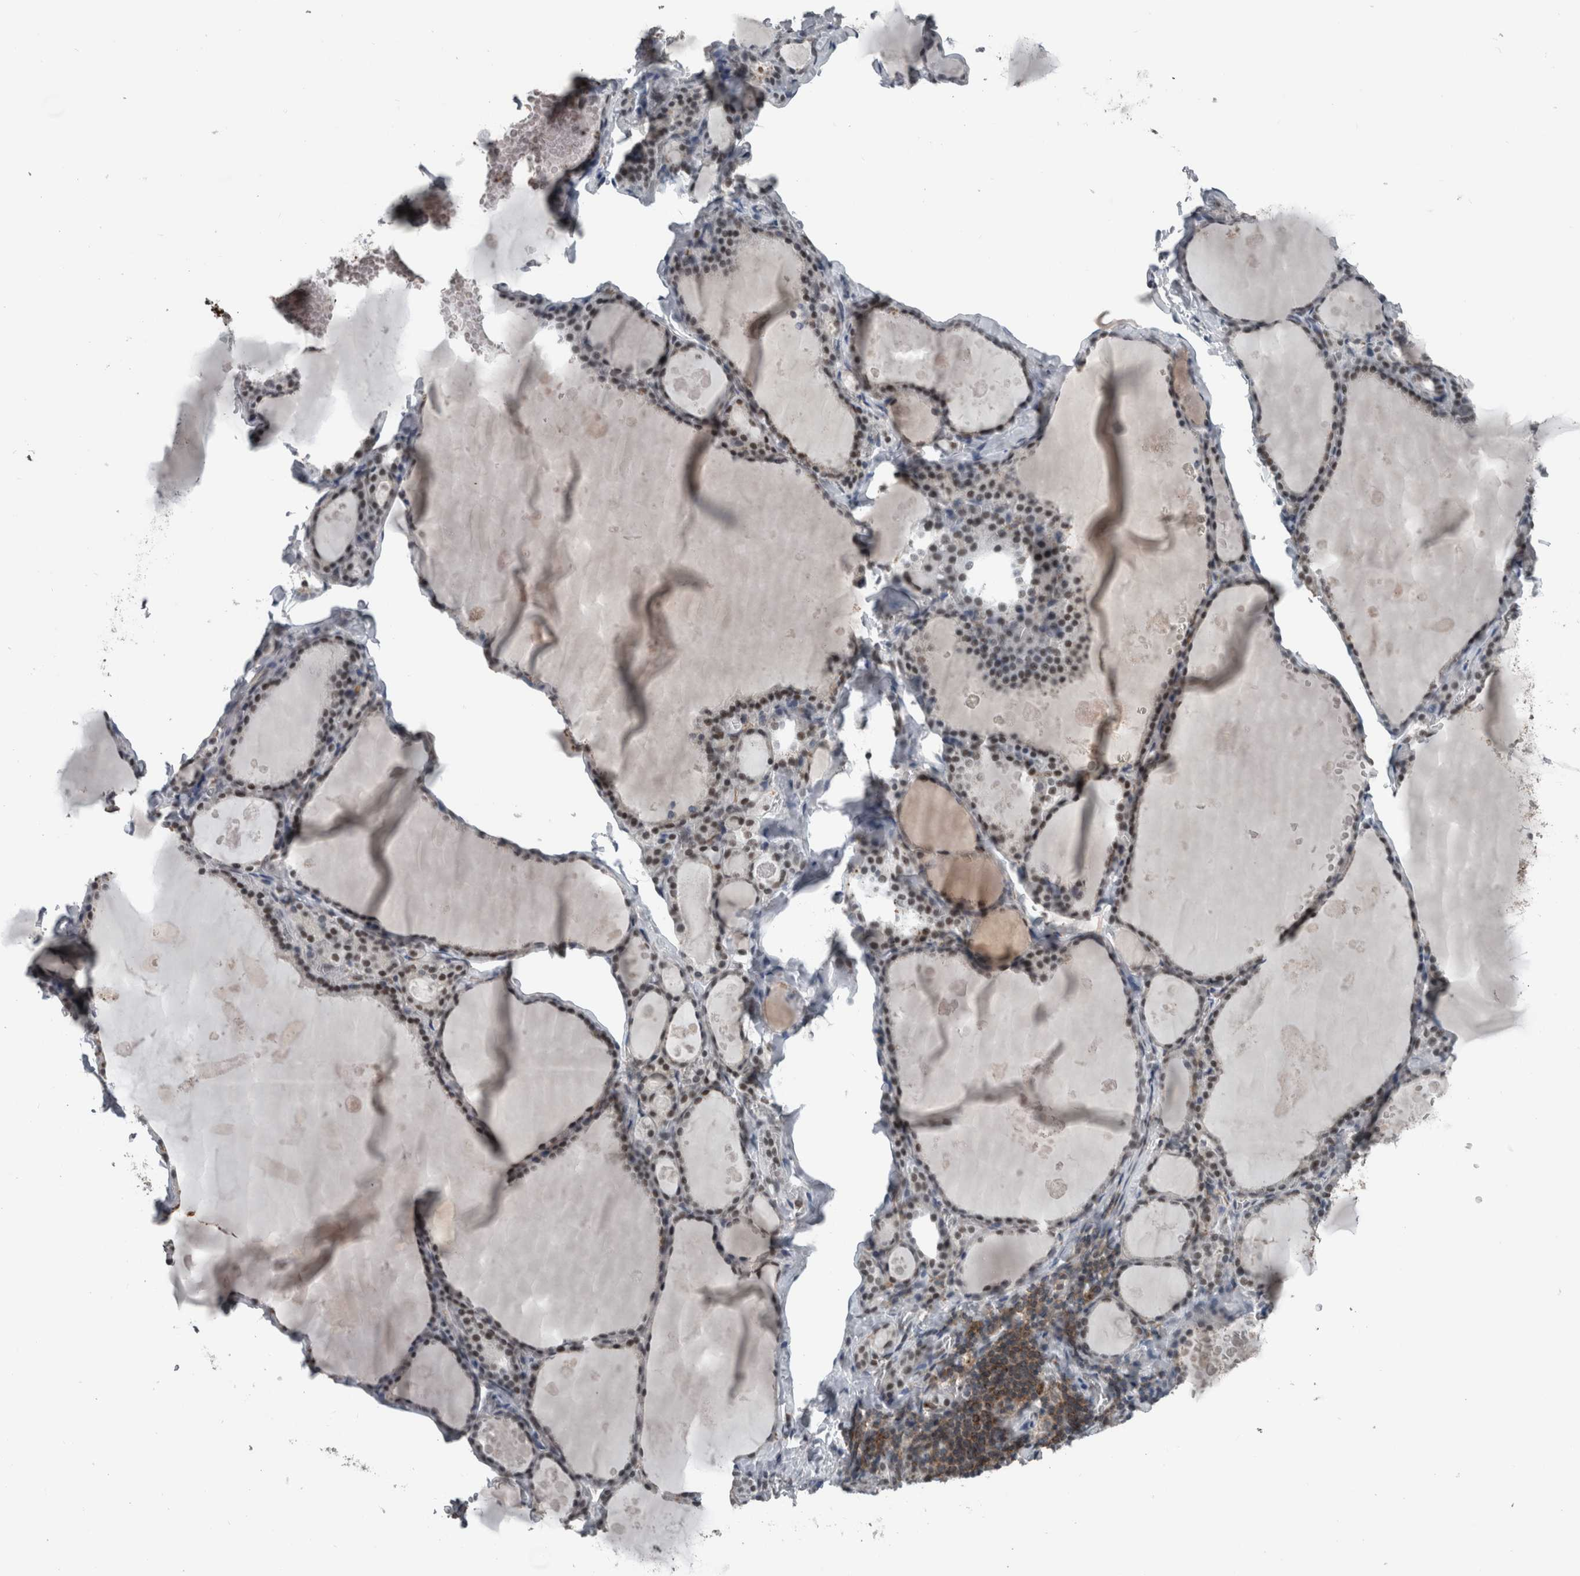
{"staining": {"intensity": "moderate", "quantity": "25%-75%", "location": "nuclear"}, "tissue": "thyroid gland", "cell_type": "Glandular cells", "image_type": "normal", "snomed": [{"axis": "morphology", "description": "Normal tissue, NOS"}, {"axis": "topography", "description": "Thyroid gland"}], "caption": "A brown stain labels moderate nuclear staining of a protein in glandular cells of unremarkable thyroid gland.", "gene": "ZBTB21", "patient": {"sex": "male", "age": 56}}